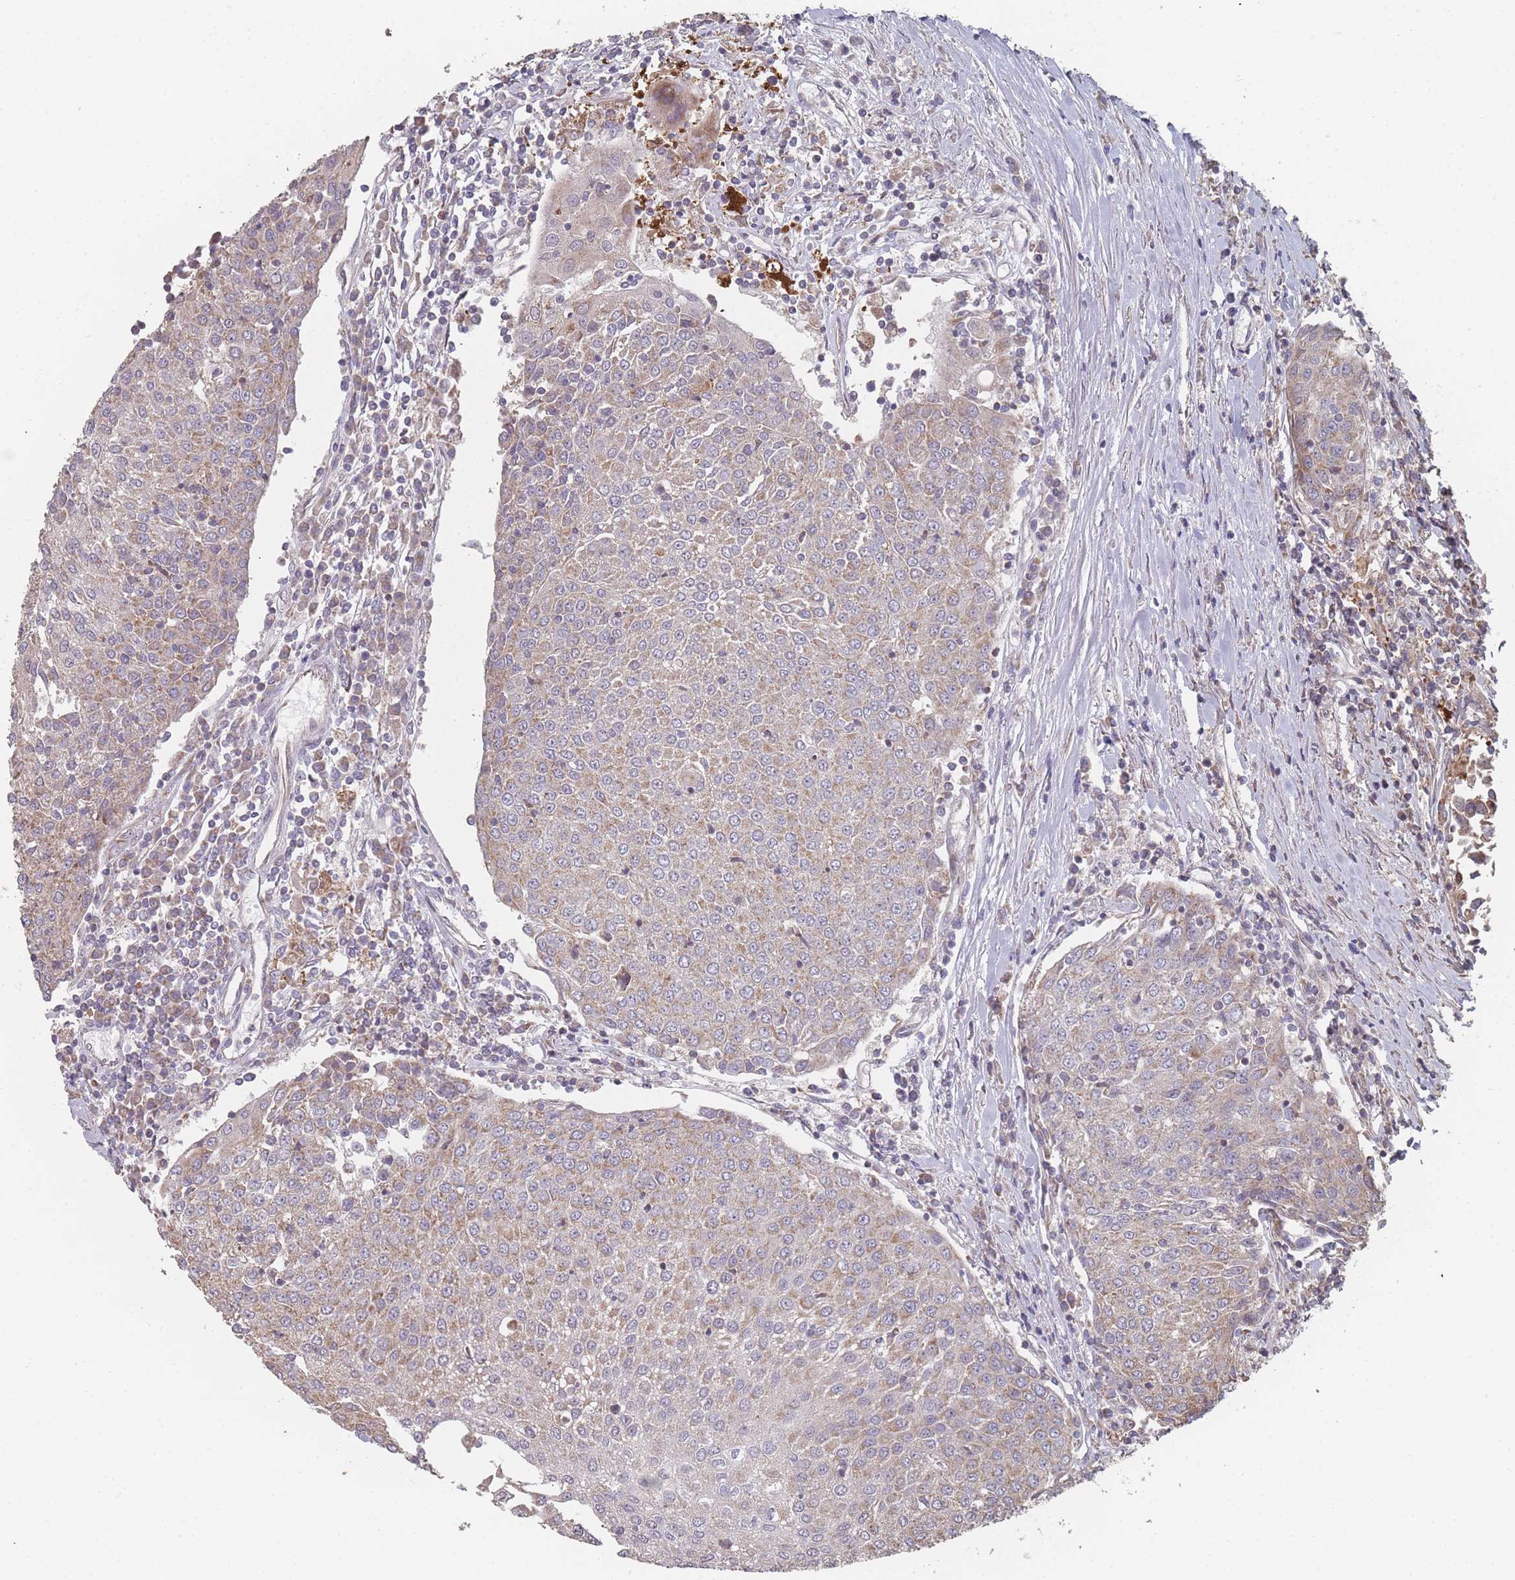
{"staining": {"intensity": "weak", "quantity": "<25%", "location": "cytoplasmic/membranous"}, "tissue": "urothelial cancer", "cell_type": "Tumor cells", "image_type": "cancer", "snomed": [{"axis": "morphology", "description": "Urothelial carcinoma, High grade"}, {"axis": "topography", "description": "Urinary bladder"}], "caption": "This is a histopathology image of immunohistochemistry (IHC) staining of urothelial cancer, which shows no staining in tumor cells.", "gene": "PSMB3", "patient": {"sex": "female", "age": 85}}